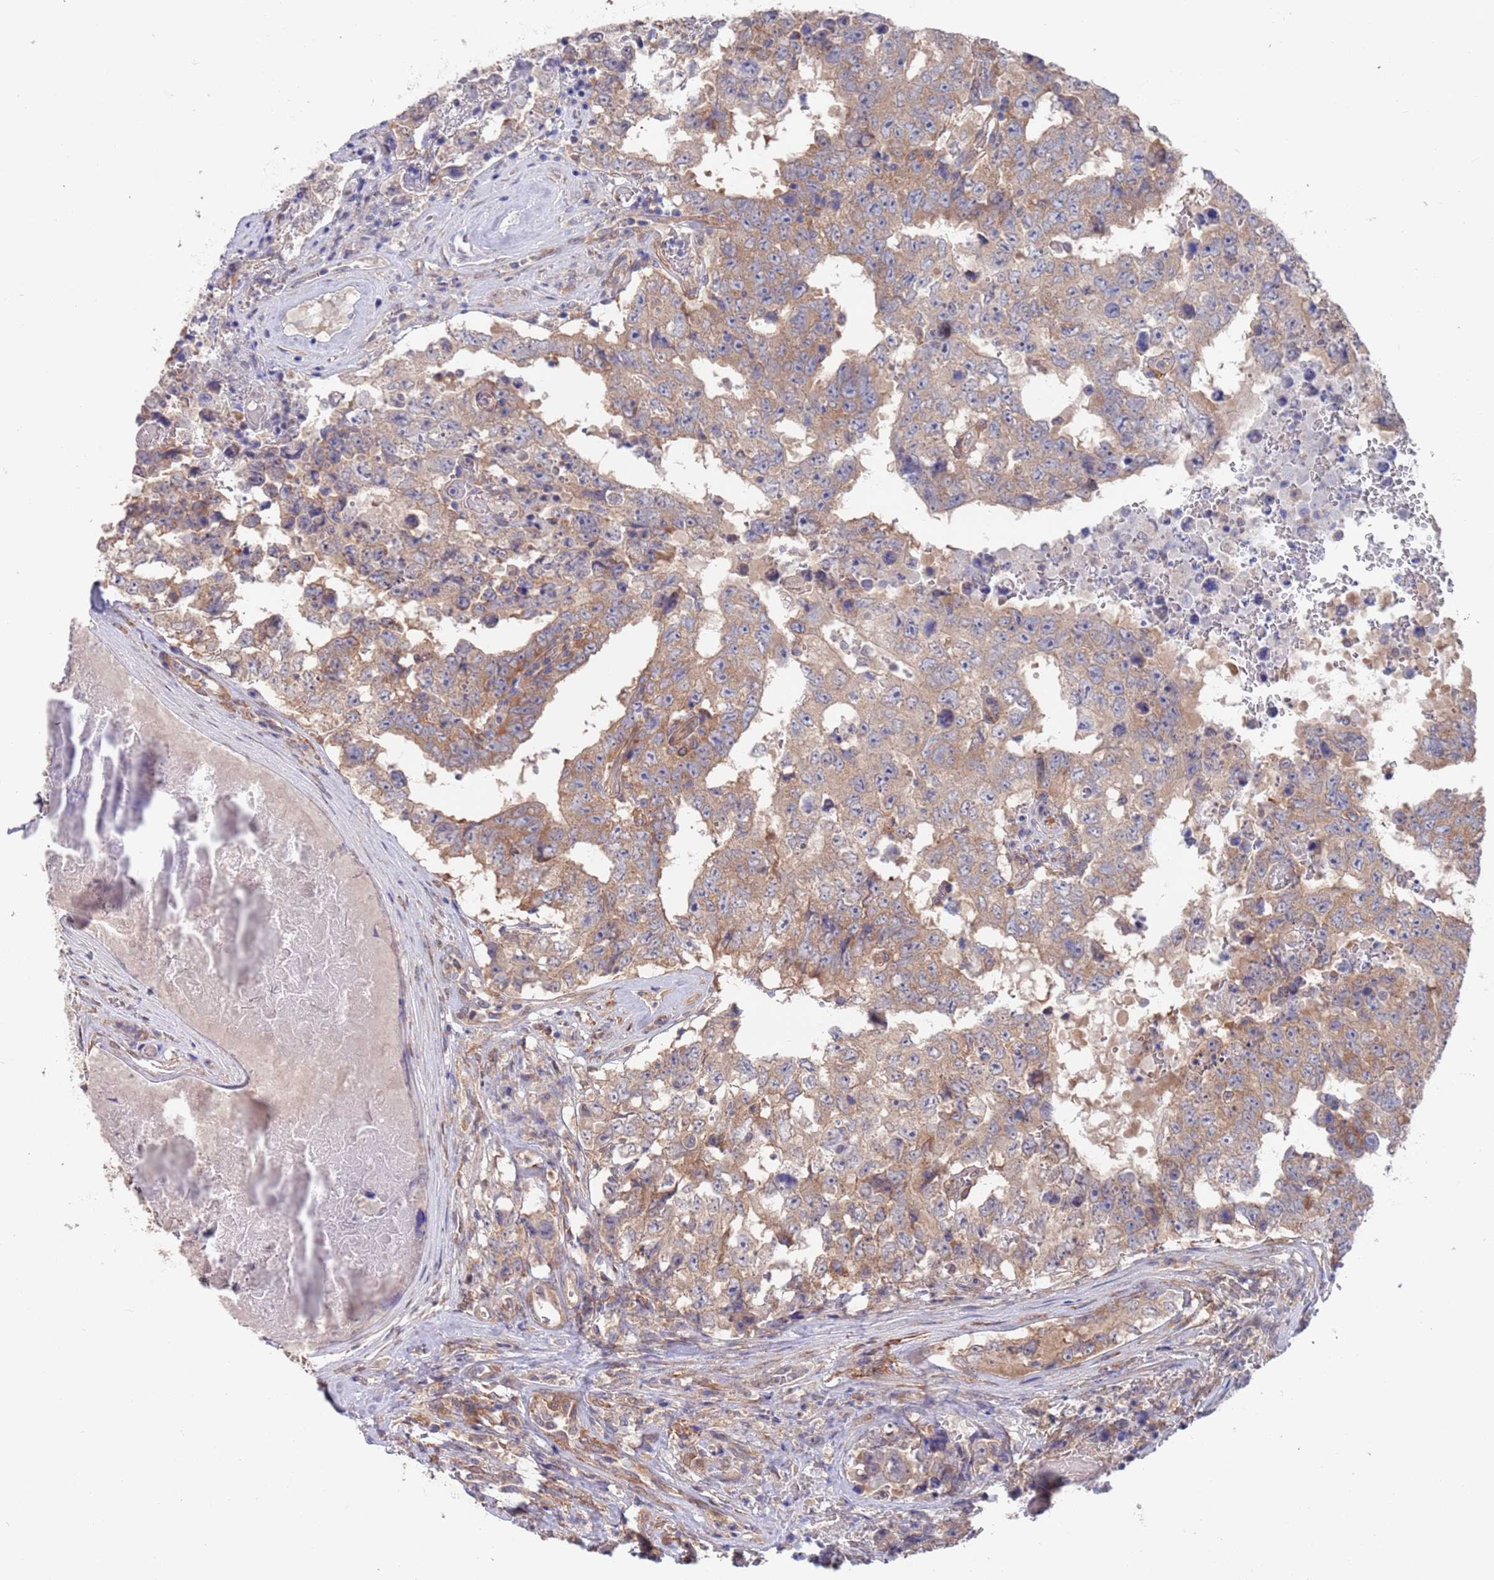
{"staining": {"intensity": "moderate", "quantity": "25%-75%", "location": "cytoplasmic/membranous"}, "tissue": "testis cancer", "cell_type": "Tumor cells", "image_type": "cancer", "snomed": [{"axis": "morphology", "description": "Normal tissue, NOS"}, {"axis": "morphology", "description": "Carcinoma, Embryonal, NOS"}, {"axis": "topography", "description": "Testis"}, {"axis": "topography", "description": "Epididymis"}], "caption": "Immunohistochemical staining of testis cancer (embryonal carcinoma) exhibits moderate cytoplasmic/membranous protein staining in approximately 25%-75% of tumor cells. Nuclei are stained in blue.", "gene": "ANK2", "patient": {"sex": "male", "age": 25}}